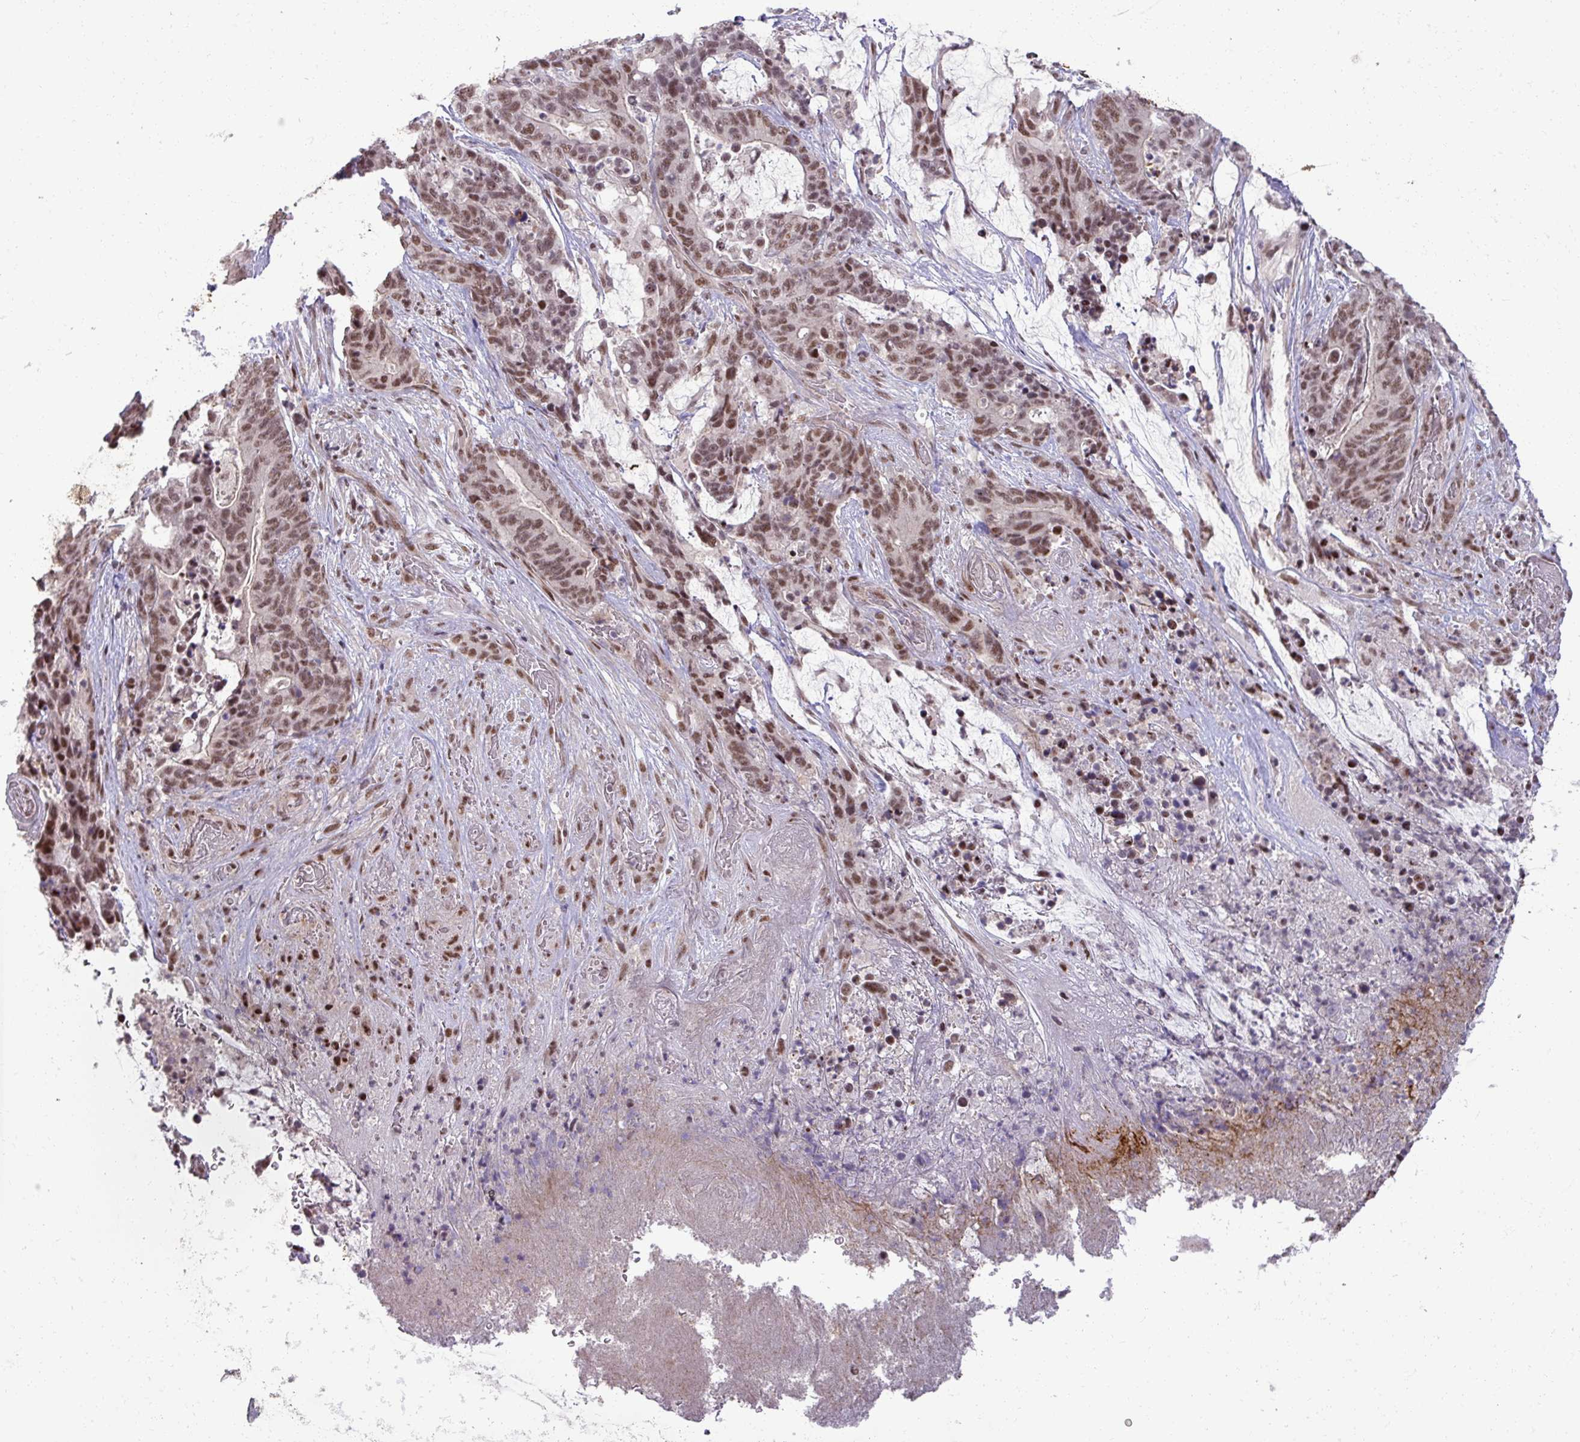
{"staining": {"intensity": "moderate", "quantity": ">75%", "location": "nuclear"}, "tissue": "stomach cancer", "cell_type": "Tumor cells", "image_type": "cancer", "snomed": [{"axis": "morphology", "description": "Normal tissue, NOS"}, {"axis": "morphology", "description": "Adenocarcinoma, NOS"}, {"axis": "topography", "description": "Stomach"}], "caption": "Stomach adenocarcinoma stained with a brown dye demonstrates moderate nuclear positive staining in approximately >75% of tumor cells.", "gene": "PTPN20", "patient": {"sex": "female", "age": 64}}